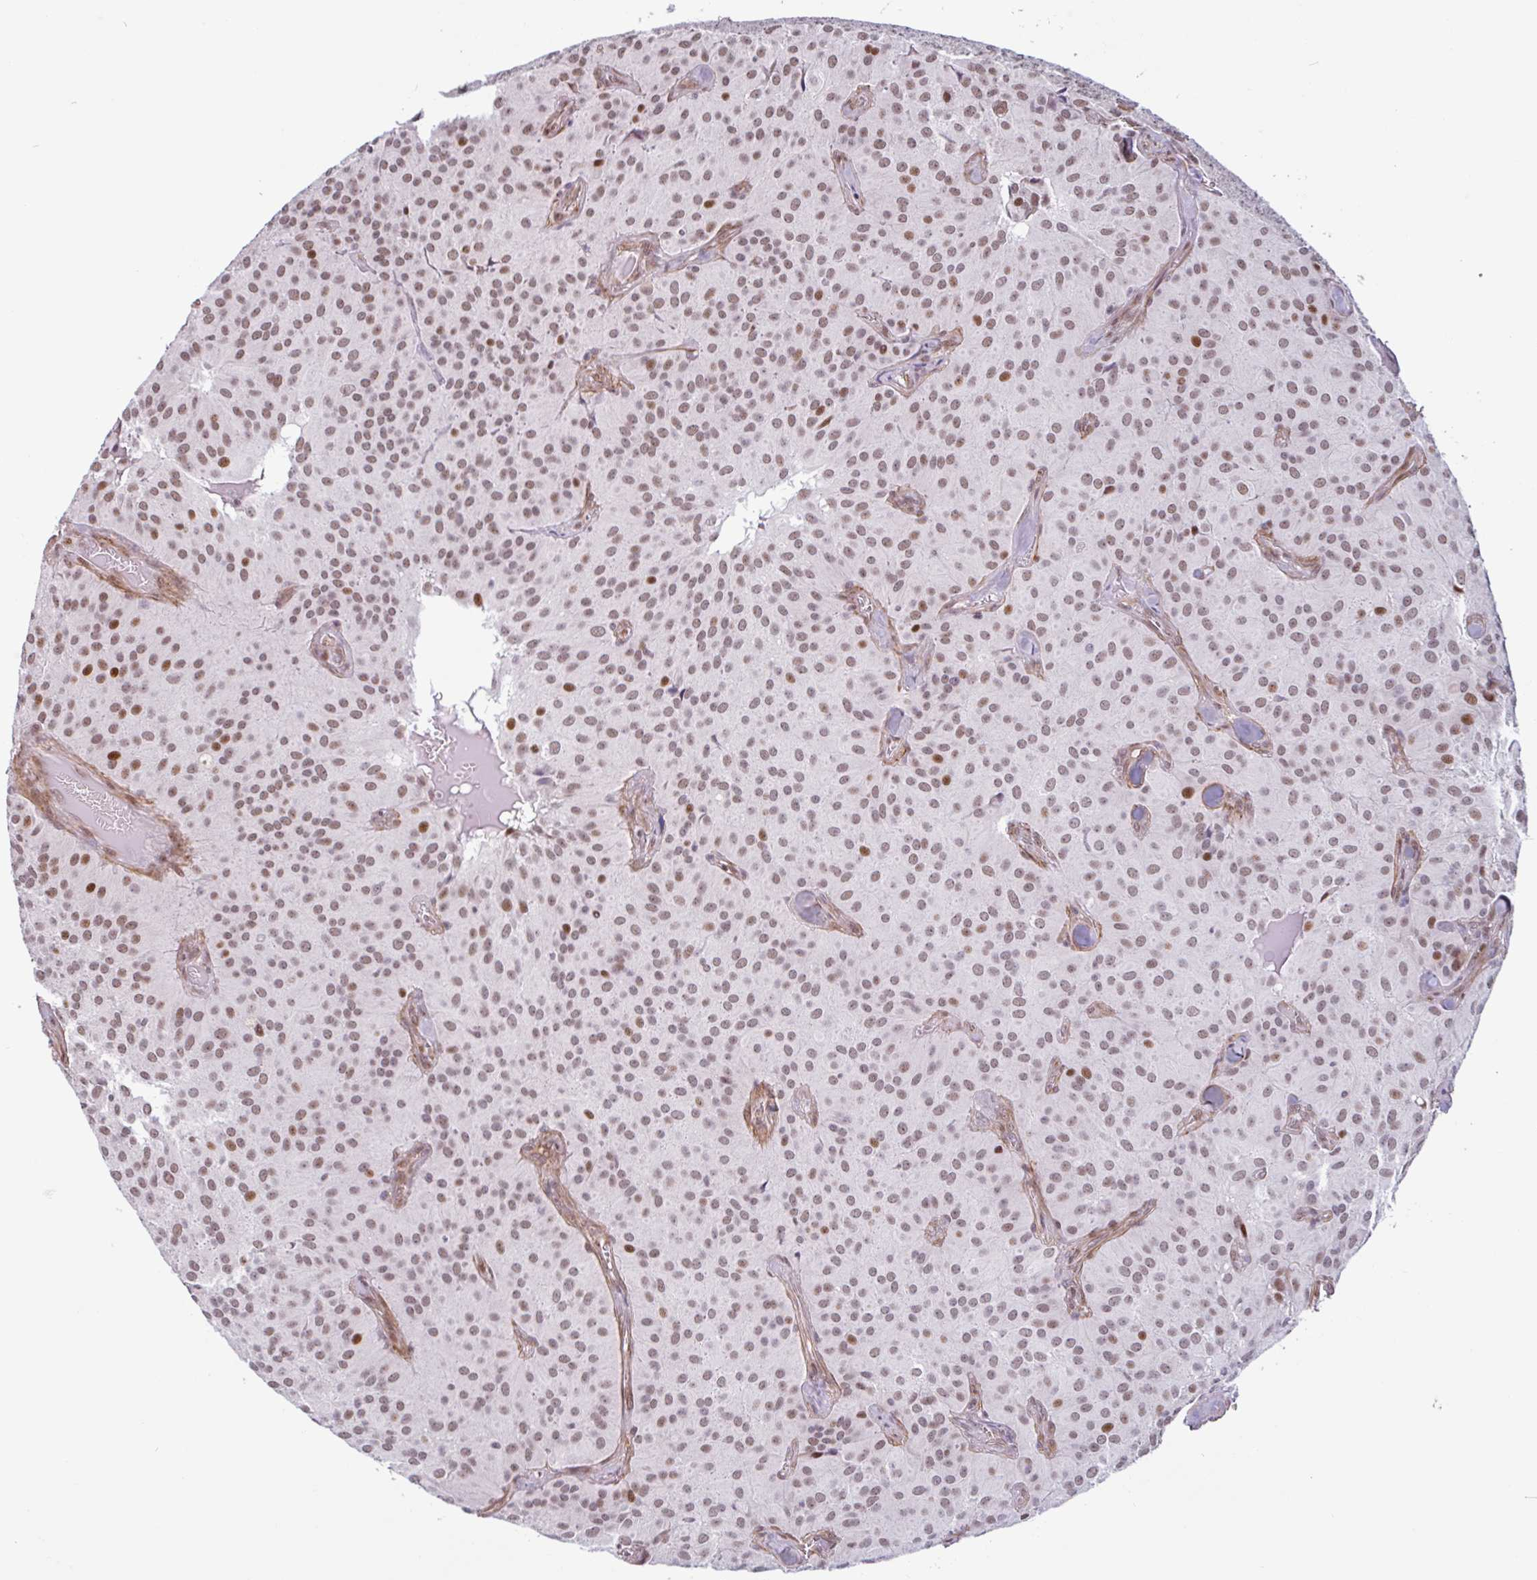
{"staining": {"intensity": "moderate", "quantity": ">75%", "location": "nuclear"}, "tissue": "glioma", "cell_type": "Tumor cells", "image_type": "cancer", "snomed": [{"axis": "morphology", "description": "Glioma, malignant, Low grade"}, {"axis": "topography", "description": "Brain"}], "caption": "Protein positivity by IHC exhibits moderate nuclear expression in approximately >75% of tumor cells in glioma. Using DAB (brown) and hematoxylin (blue) stains, captured at high magnification using brightfield microscopy.", "gene": "TMEM119", "patient": {"sex": "male", "age": 42}}